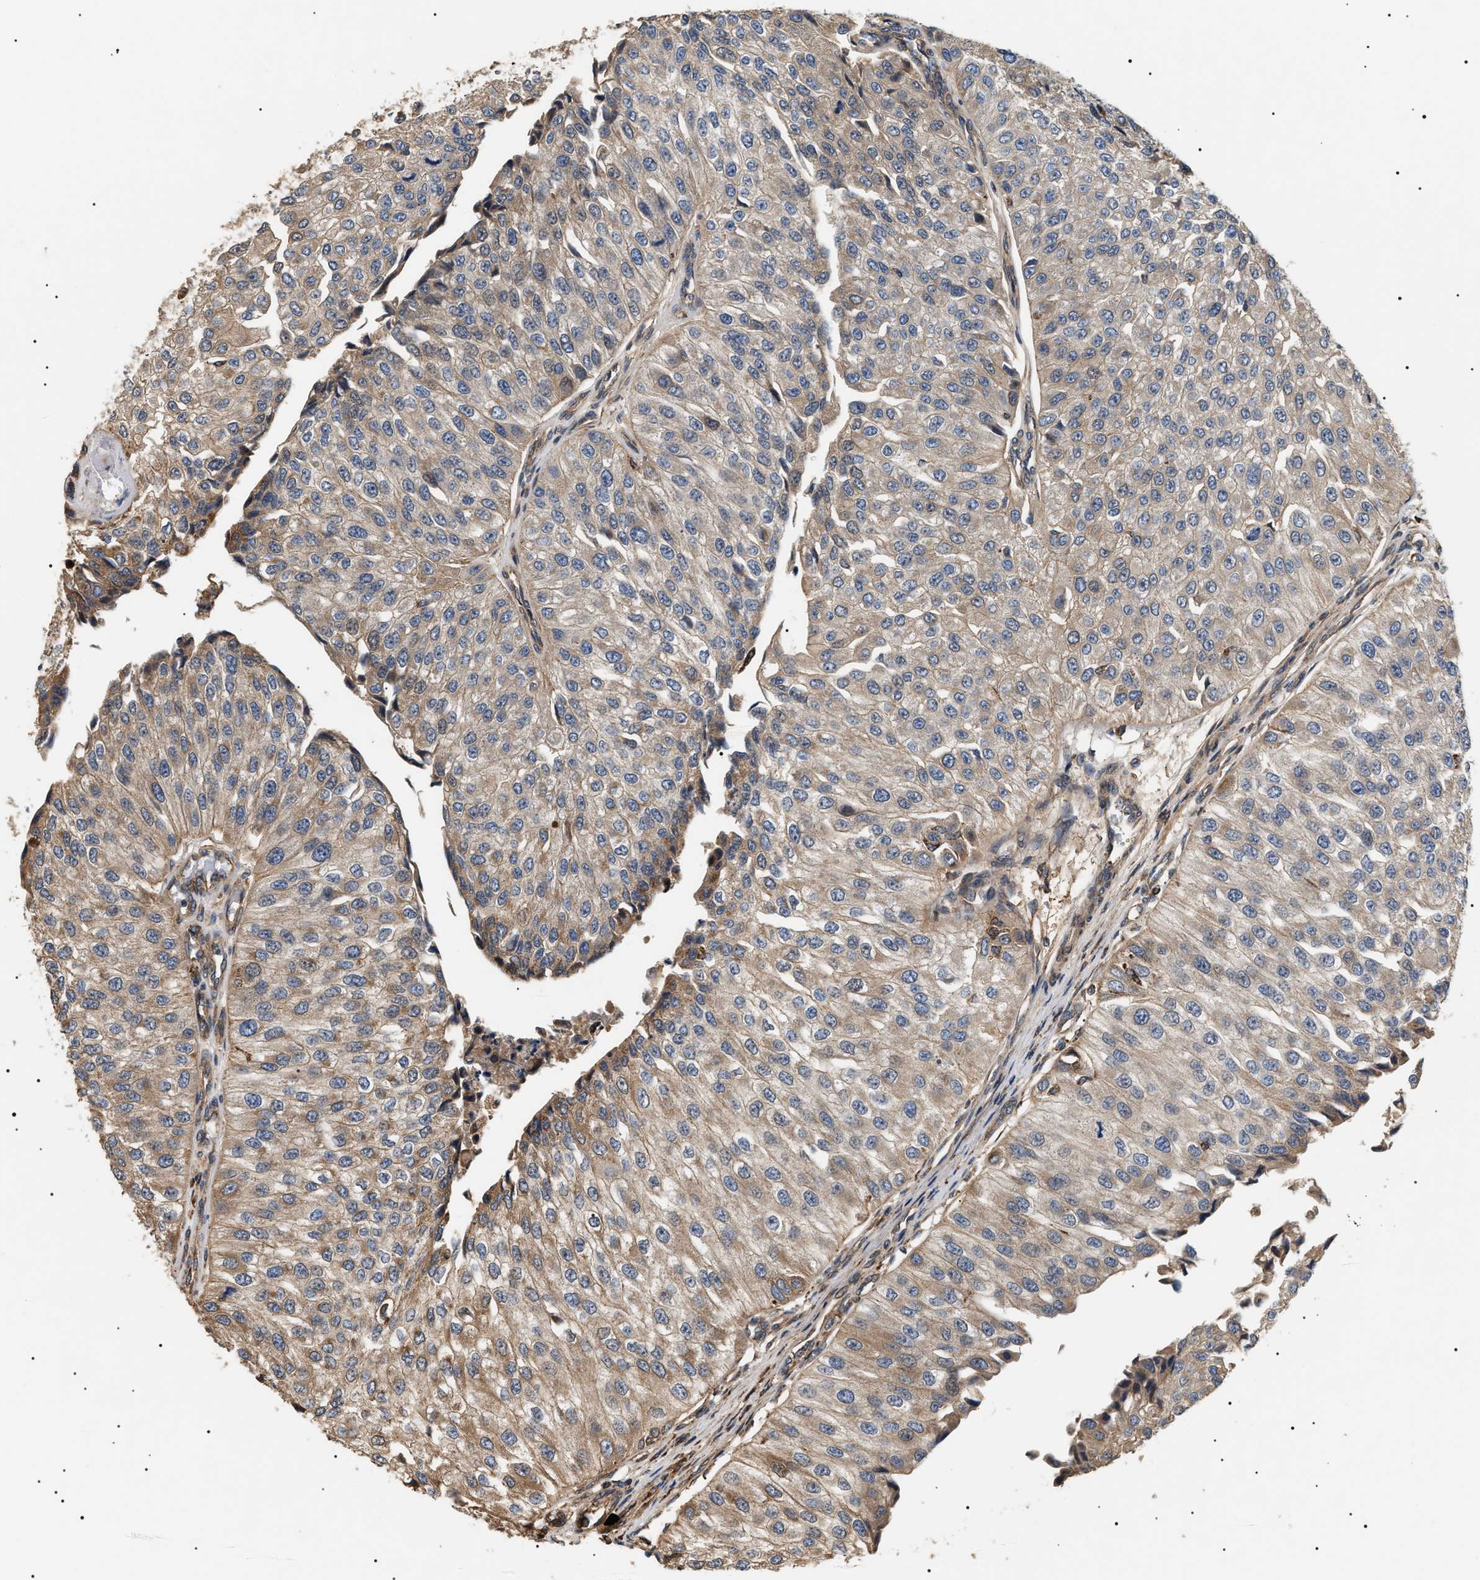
{"staining": {"intensity": "weak", "quantity": ">75%", "location": "cytoplasmic/membranous"}, "tissue": "urothelial cancer", "cell_type": "Tumor cells", "image_type": "cancer", "snomed": [{"axis": "morphology", "description": "Urothelial carcinoma, High grade"}, {"axis": "topography", "description": "Kidney"}, {"axis": "topography", "description": "Urinary bladder"}], "caption": "Human urothelial cancer stained for a protein (brown) displays weak cytoplasmic/membranous positive positivity in about >75% of tumor cells.", "gene": "ZBTB26", "patient": {"sex": "male", "age": 77}}